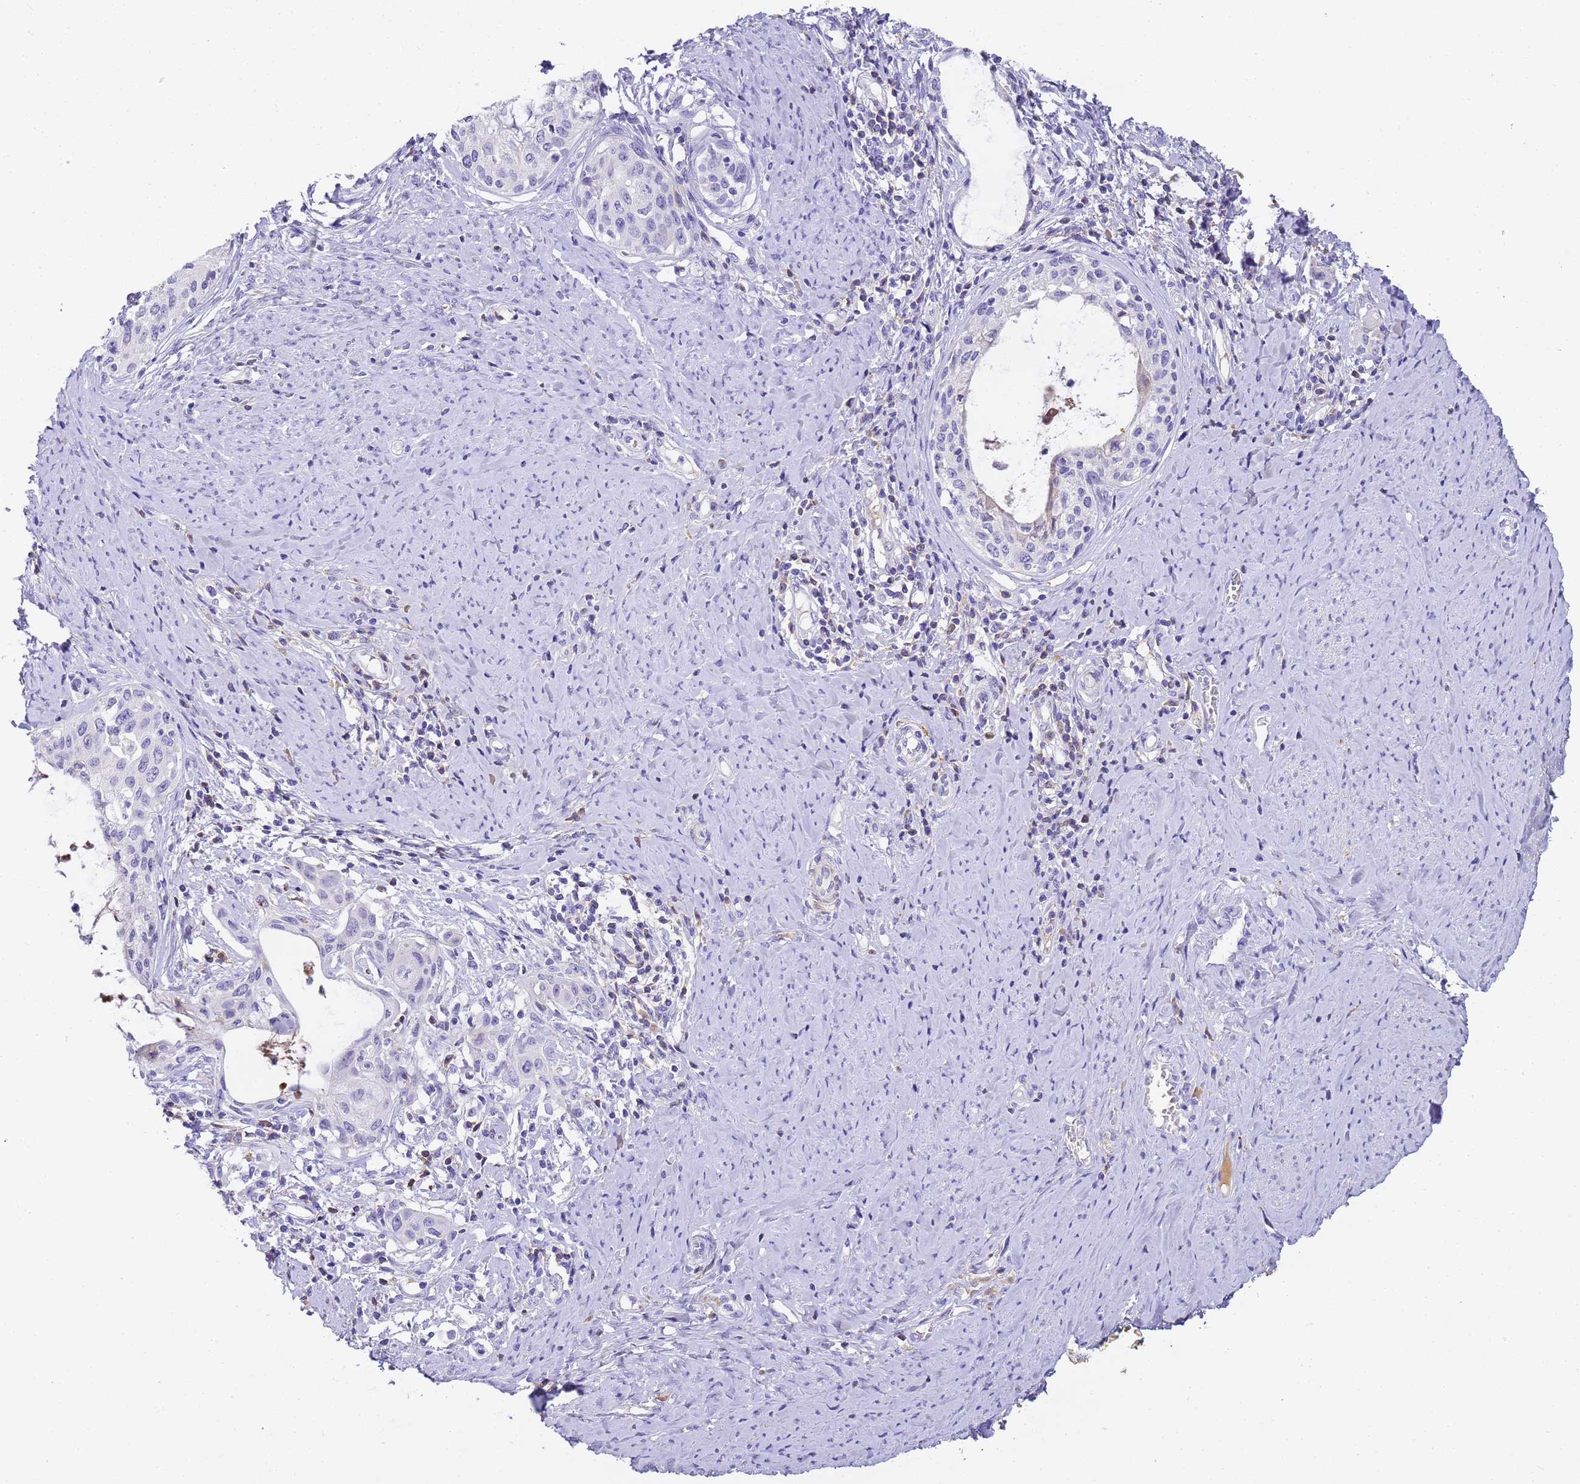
{"staining": {"intensity": "negative", "quantity": "none", "location": "none"}, "tissue": "cervical cancer", "cell_type": "Tumor cells", "image_type": "cancer", "snomed": [{"axis": "morphology", "description": "Squamous cell carcinoma, NOS"}, {"axis": "morphology", "description": "Adenocarcinoma, NOS"}, {"axis": "topography", "description": "Cervix"}], "caption": "Immunohistochemistry (IHC) image of neoplastic tissue: human cervical cancer (adenocarcinoma) stained with DAB exhibits no significant protein staining in tumor cells. (Brightfield microscopy of DAB (3,3'-diaminobenzidine) immunohistochemistry (IHC) at high magnification).", "gene": "CFHR2", "patient": {"sex": "female", "age": 52}}